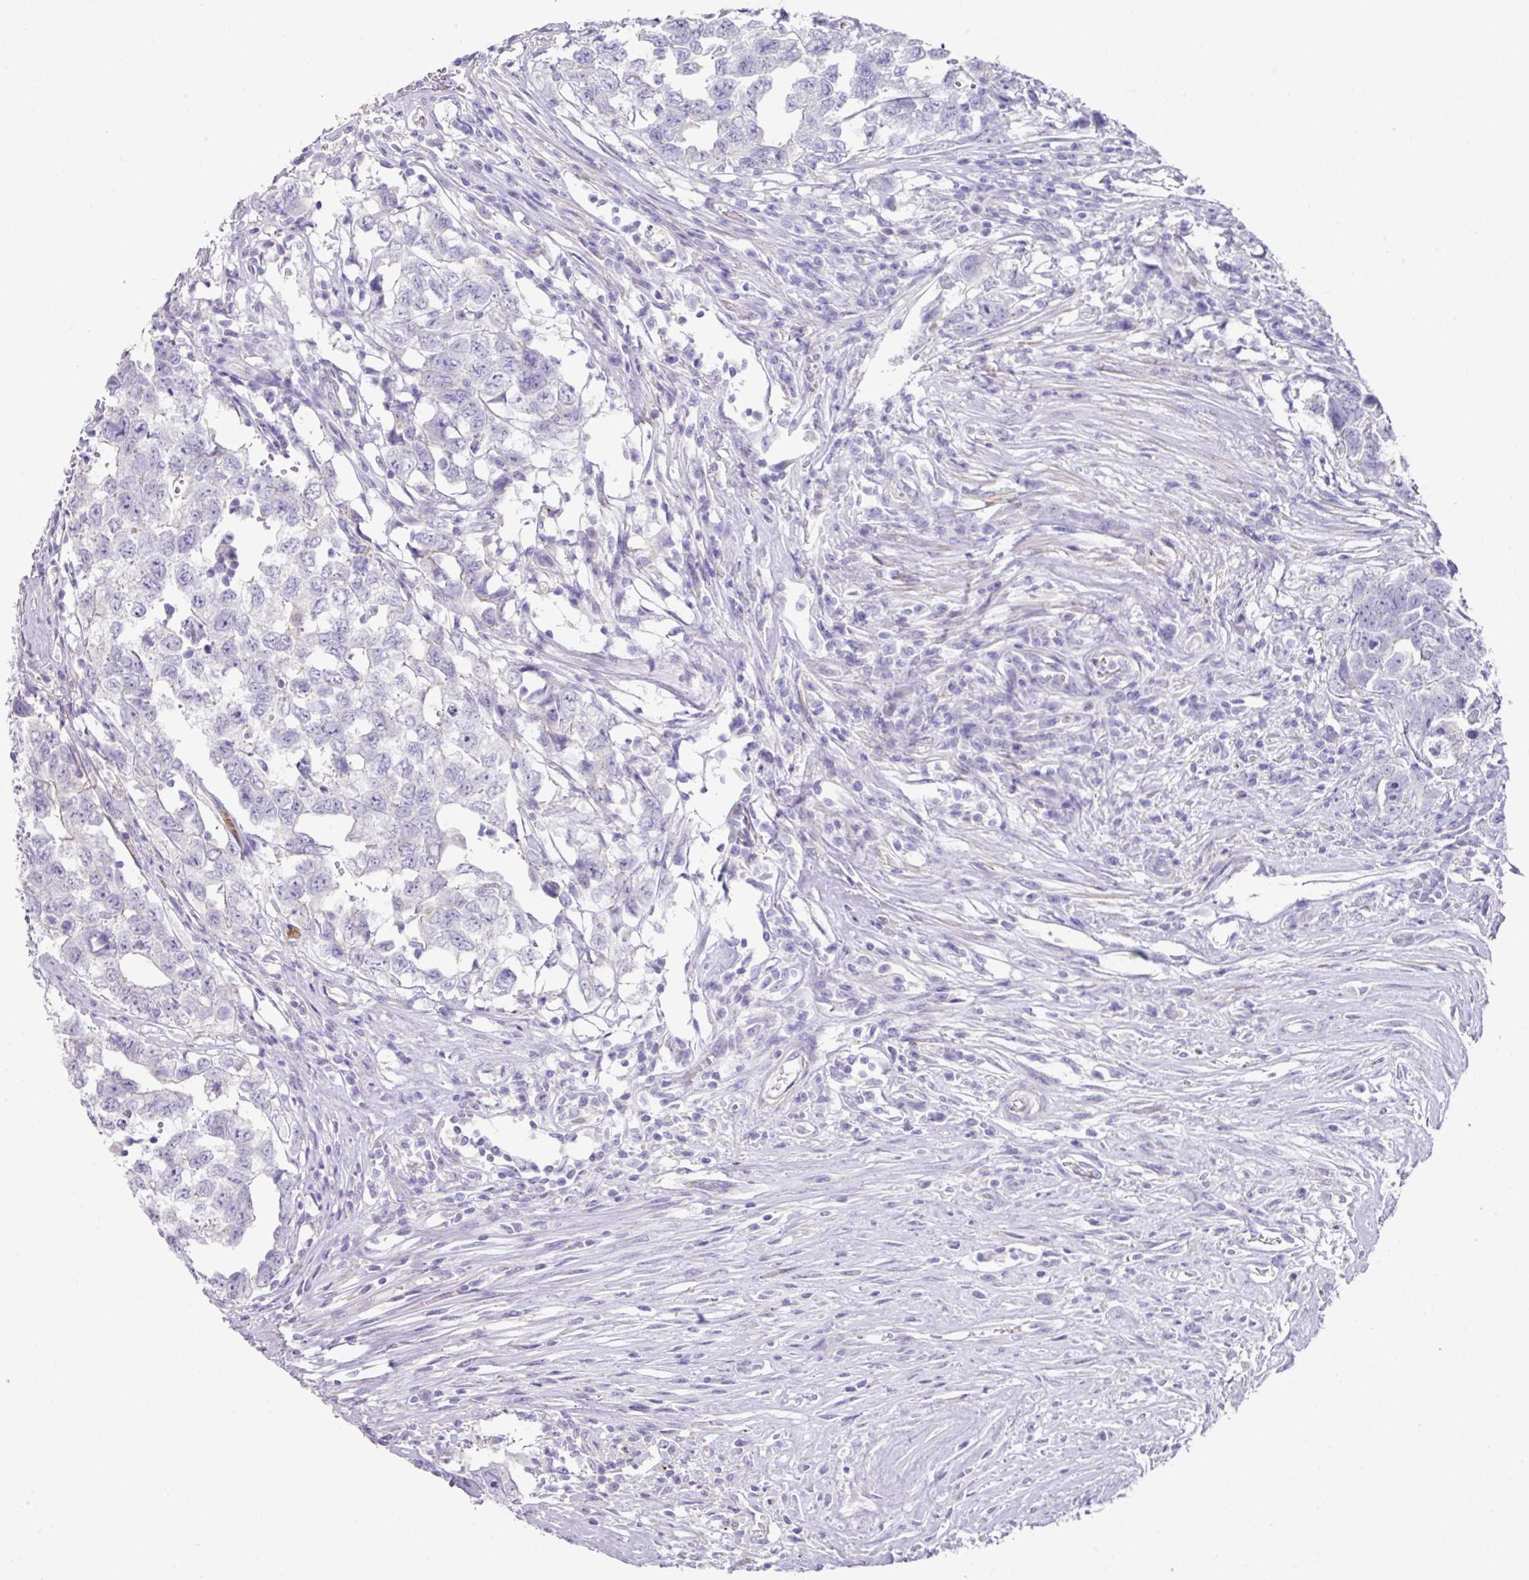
{"staining": {"intensity": "negative", "quantity": "none", "location": "none"}, "tissue": "testis cancer", "cell_type": "Tumor cells", "image_type": "cancer", "snomed": [{"axis": "morphology", "description": "Carcinoma, Embryonal, NOS"}, {"axis": "topography", "description": "Testis"}], "caption": "IHC of testis cancer reveals no expression in tumor cells. Brightfield microscopy of immunohistochemistry stained with DAB (3,3'-diaminobenzidine) (brown) and hematoxylin (blue), captured at high magnification.", "gene": "TARM1", "patient": {"sex": "male", "age": 22}}